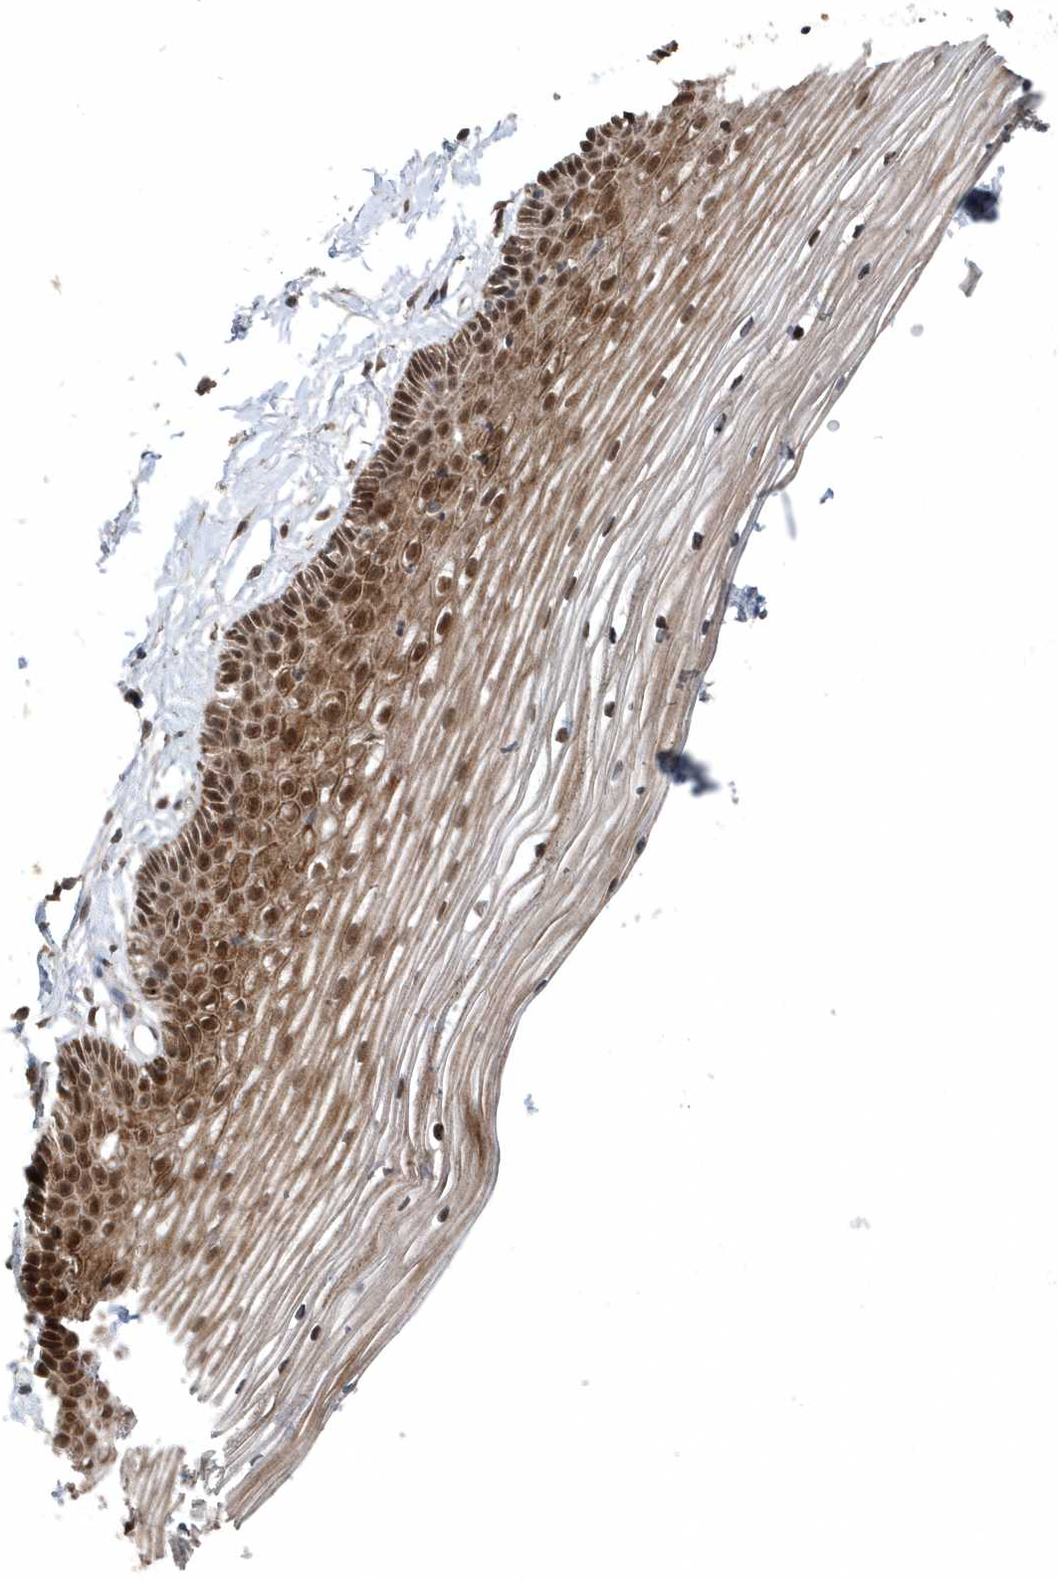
{"staining": {"intensity": "strong", "quantity": ">75%", "location": "cytoplasmic/membranous,nuclear"}, "tissue": "vagina", "cell_type": "Squamous epithelial cells", "image_type": "normal", "snomed": [{"axis": "morphology", "description": "Normal tissue, NOS"}, {"axis": "topography", "description": "Vagina"}, {"axis": "topography", "description": "Cervix"}], "caption": "Immunohistochemical staining of benign vagina demonstrates >75% levels of strong cytoplasmic/membranous,nuclear protein positivity in about >75% of squamous epithelial cells.", "gene": "QTRT2", "patient": {"sex": "female", "age": 40}}